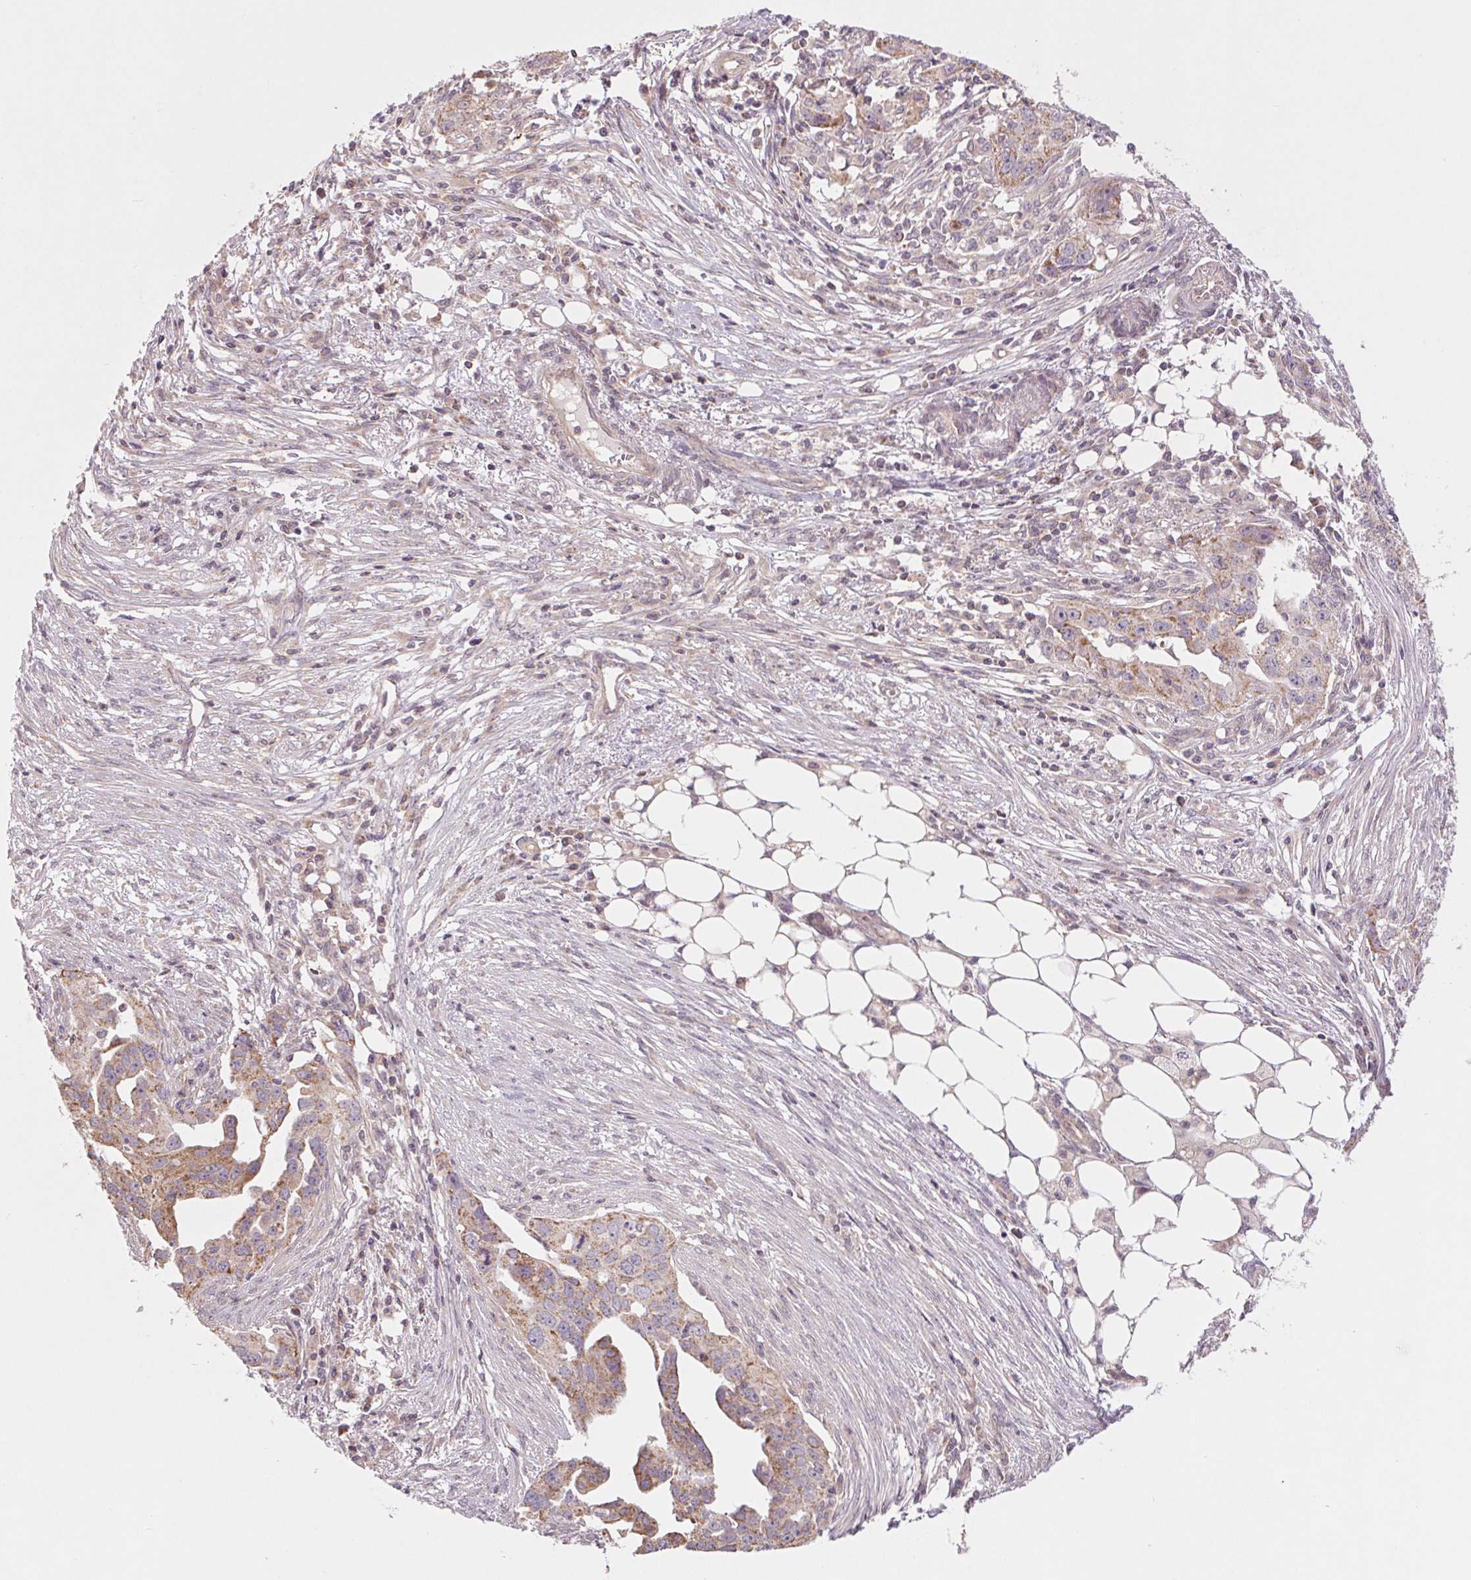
{"staining": {"intensity": "weak", "quantity": ">75%", "location": "cytoplasmic/membranous"}, "tissue": "ovarian cancer", "cell_type": "Tumor cells", "image_type": "cancer", "snomed": [{"axis": "morphology", "description": "Carcinoma, endometroid"}, {"axis": "morphology", "description": "Cystadenocarcinoma, serous, NOS"}, {"axis": "topography", "description": "Ovary"}], "caption": "Ovarian serous cystadenocarcinoma stained with a brown dye displays weak cytoplasmic/membranous positive positivity in approximately >75% of tumor cells.", "gene": "MAP3K5", "patient": {"sex": "female", "age": 45}}